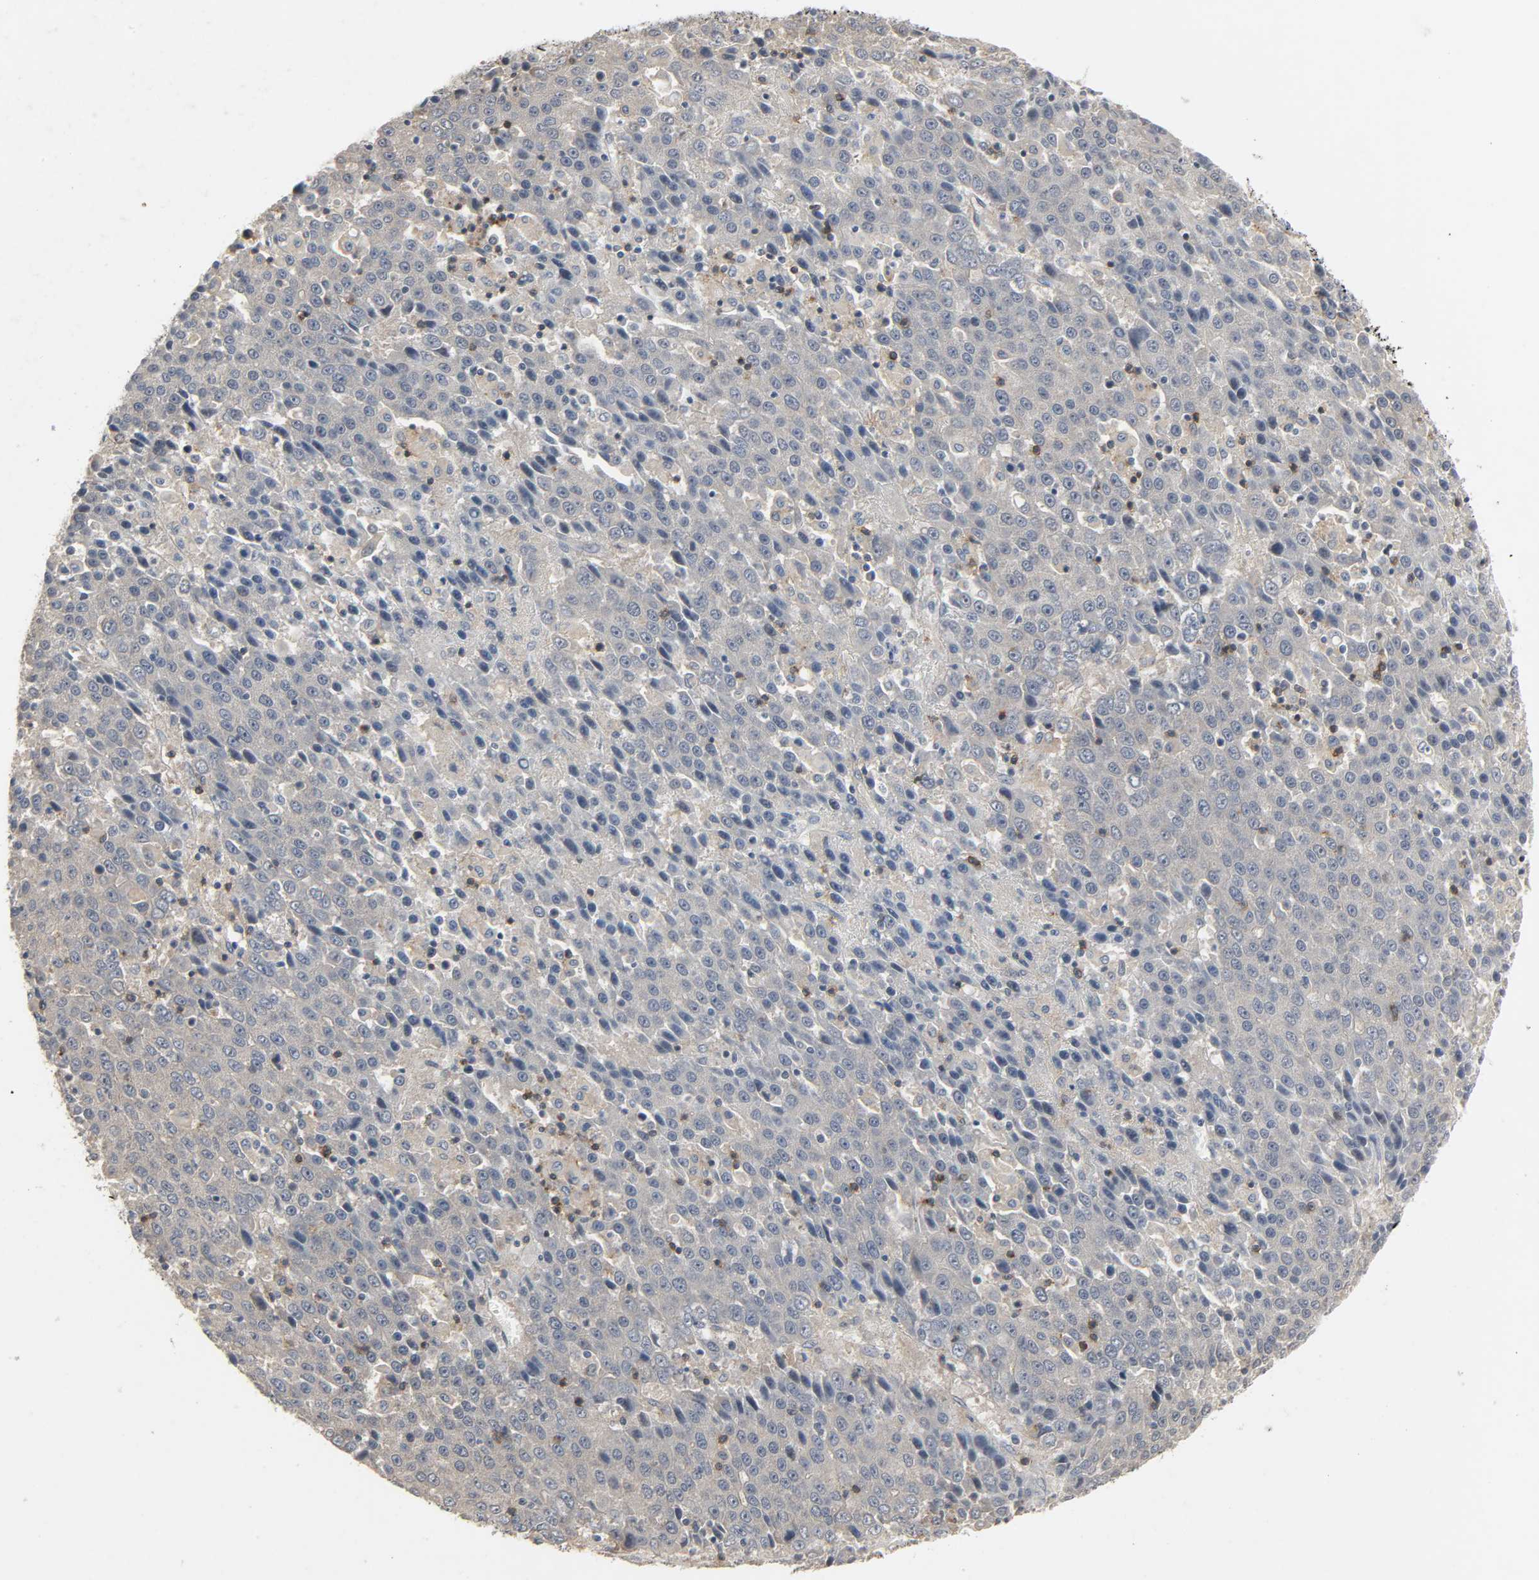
{"staining": {"intensity": "negative", "quantity": "none", "location": "none"}, "tissue": "liver cancer", "cell_type": "Tumor cells", "image_type": "cancer", "snomed": [{"axis": "morphology", "description": "Carcinoma, Hepatocellular, NOS"}, {"axis": "topography", "description": "Liver"}], "caption": "An image of human liver cancer is negative for staining in tumor cells.", "gene": "CD4", "patient": {"sex": "female", "age": 53}}